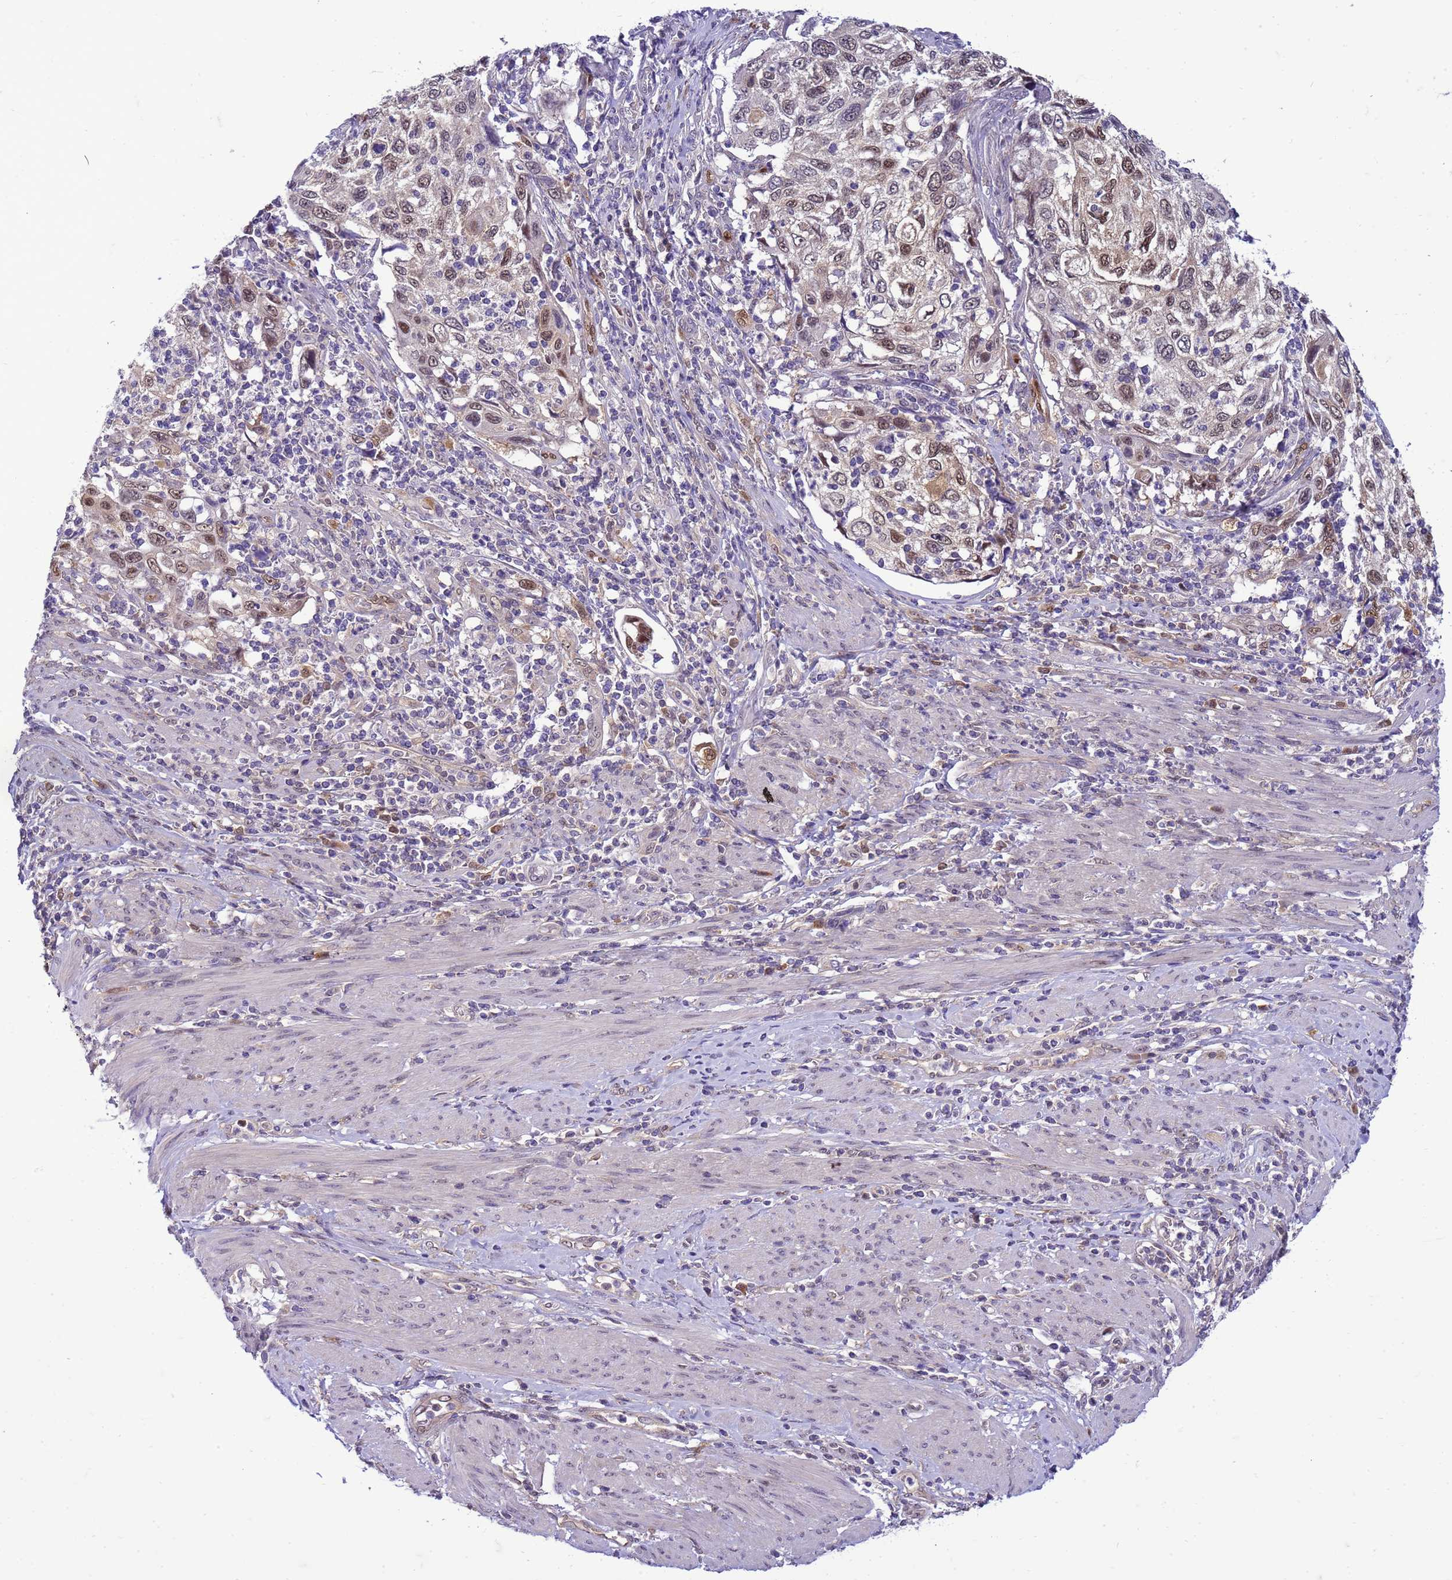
{"staining": {"intensity": "weak", "quantity": ">75%", "location": "cytoplasmic/membranous,nuclear"}, "tissue": "cervical cancer", "cell_type": "Tumor cells", "image_type": "cancer", "snomed": [{"axis": "morphology", "description": "Squamous cell carcinoma, NOS"}, {"axis": "topography", "description": "Cervix"}], "caption": "Protein staining of cervical cancer (squamous cell carcinoma) tissue shows weak cytoplasmic/membranous and nuclear expression in about >75% of tumor cells.", "gene": "DDI2", "patient": {"sex": "female", "age": 70}}